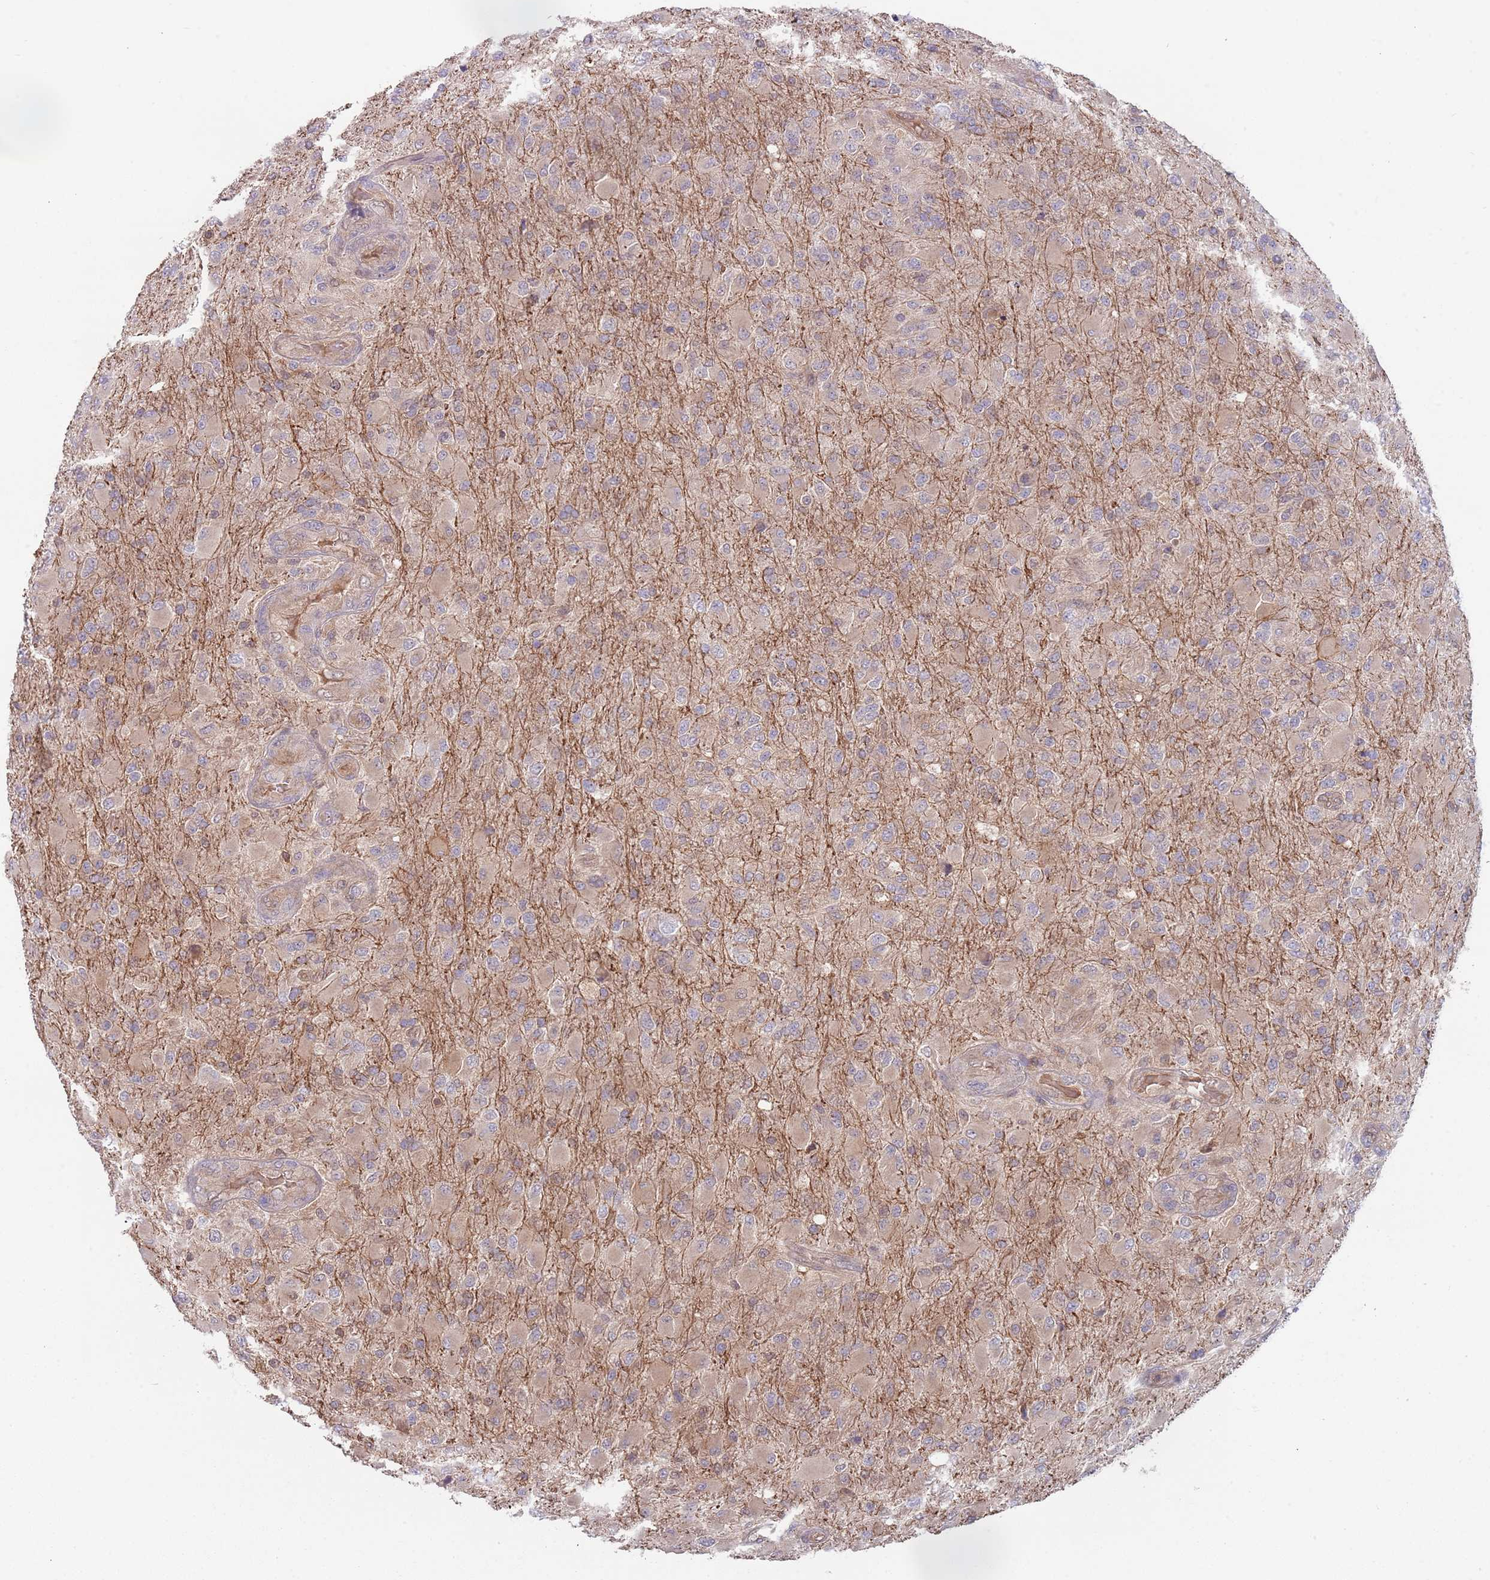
{"staining": {"intensity": "negative", "quantity": "none", "location": "none"}, "tissue": "glioma", "cell_type": "Tumor cells", "image_type": "cancer", "snomed": [{"axis": "morphology", "description": "Glioma, malignant, Low grade"}, {"axis": "topography", "description": "Brain"}], "caption": "An image of human low-grade glioma (malignant) is negative for staining in tumor cells.", "gene": "GSDMD", "patient": {"sex": "male", "age": 65}}